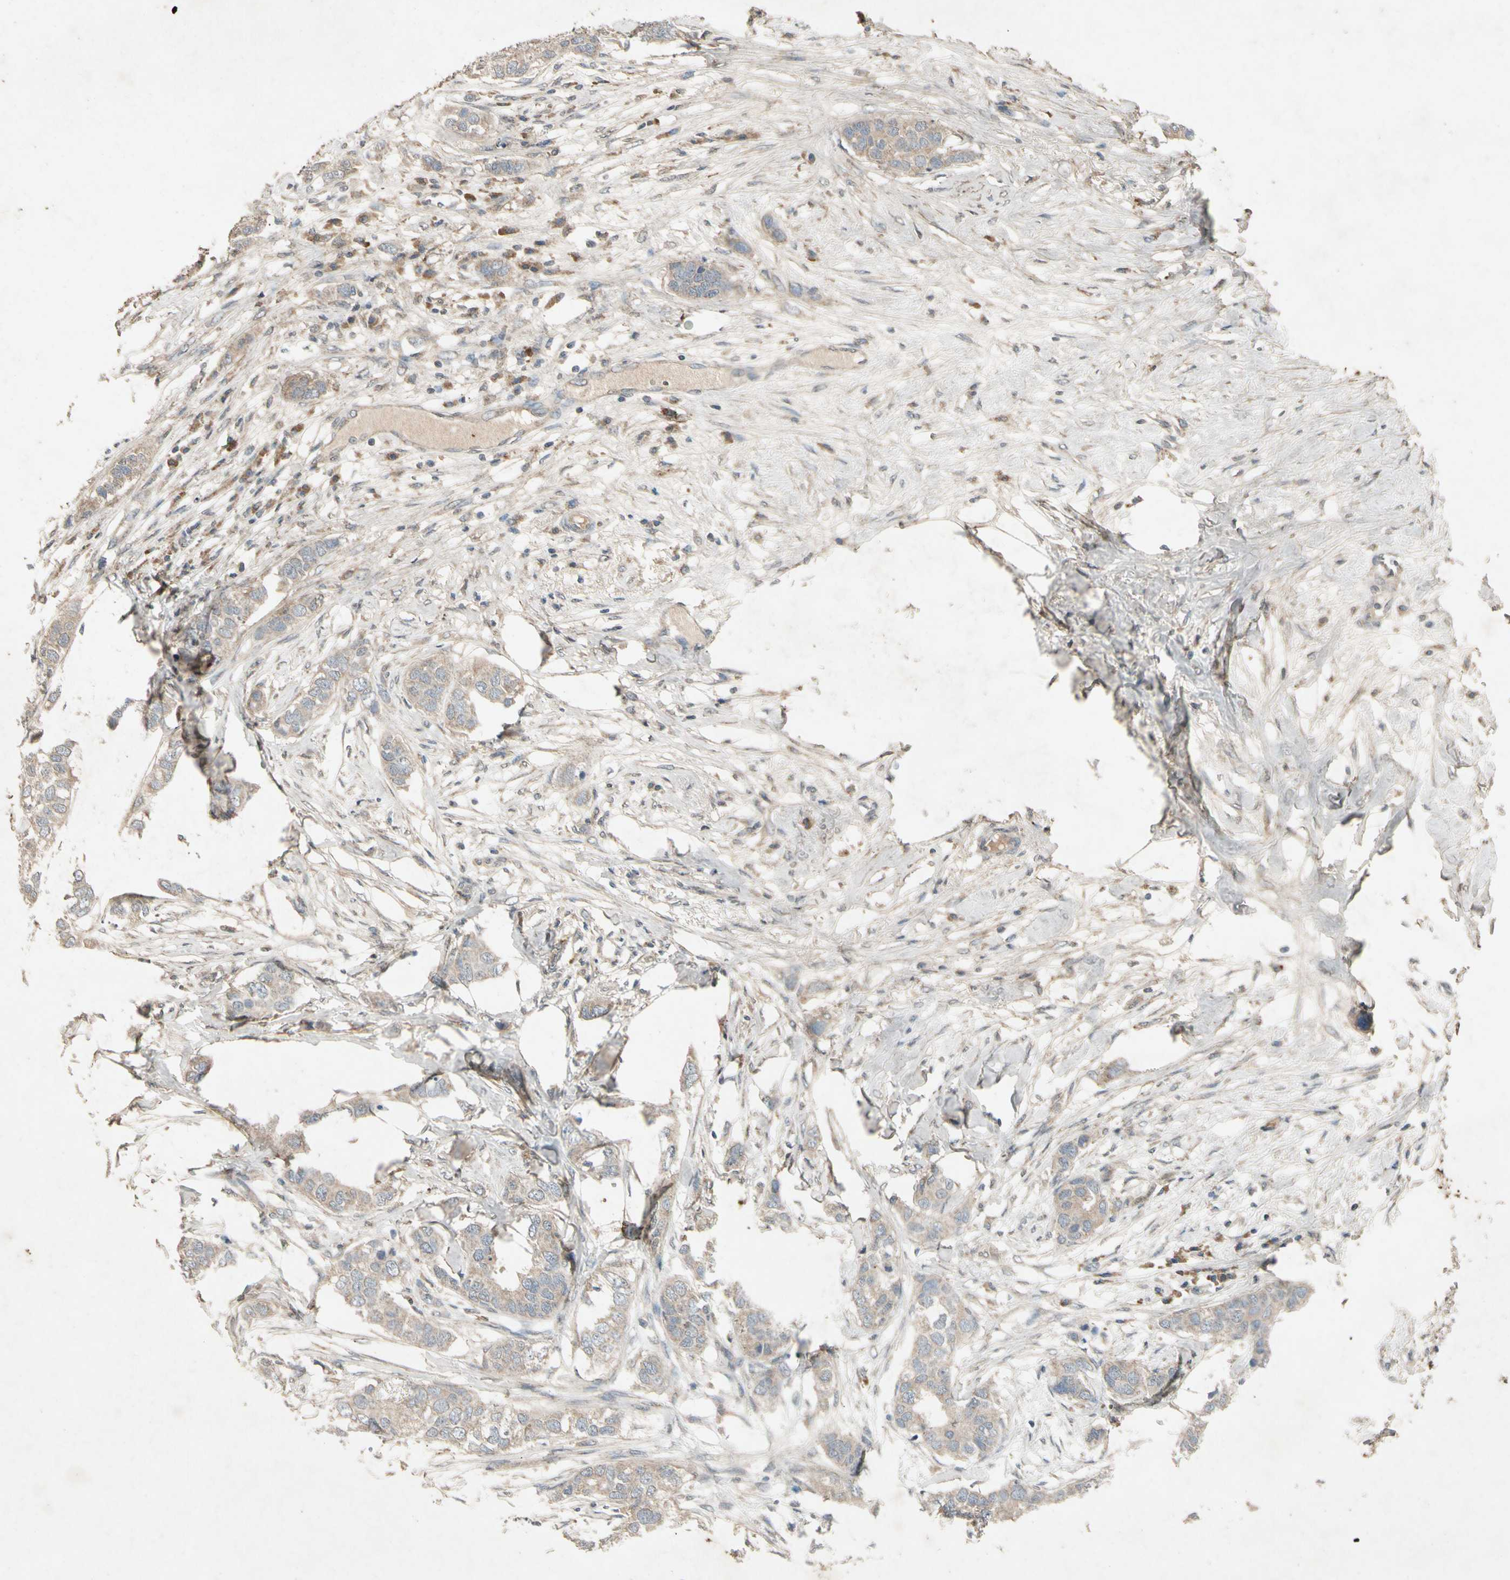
{"staining": {"intensity": "weak", "quantity": "<25%", "location": "cytoplasmic/membranous"}, "tissue": "breast cancer", "cell_type": "Tumor cells", "image_type": "cancer", "snomed": [{"axis": "morphology", "description": "Duct carcinoma"}, {"axis": "topography", "description": "Breast"}], "caption": "This is a micrograph of immunohistochemistry (IHC) staining of infiltrating ductal carcinoma (breast), which shows no expression in tumor cells. (DAB immunohistochemistry (IHC) visualized using brightfield microscopy, high magnification).", "gene": "GPLD1", "patient": {"sex": "female", "age": 50}}